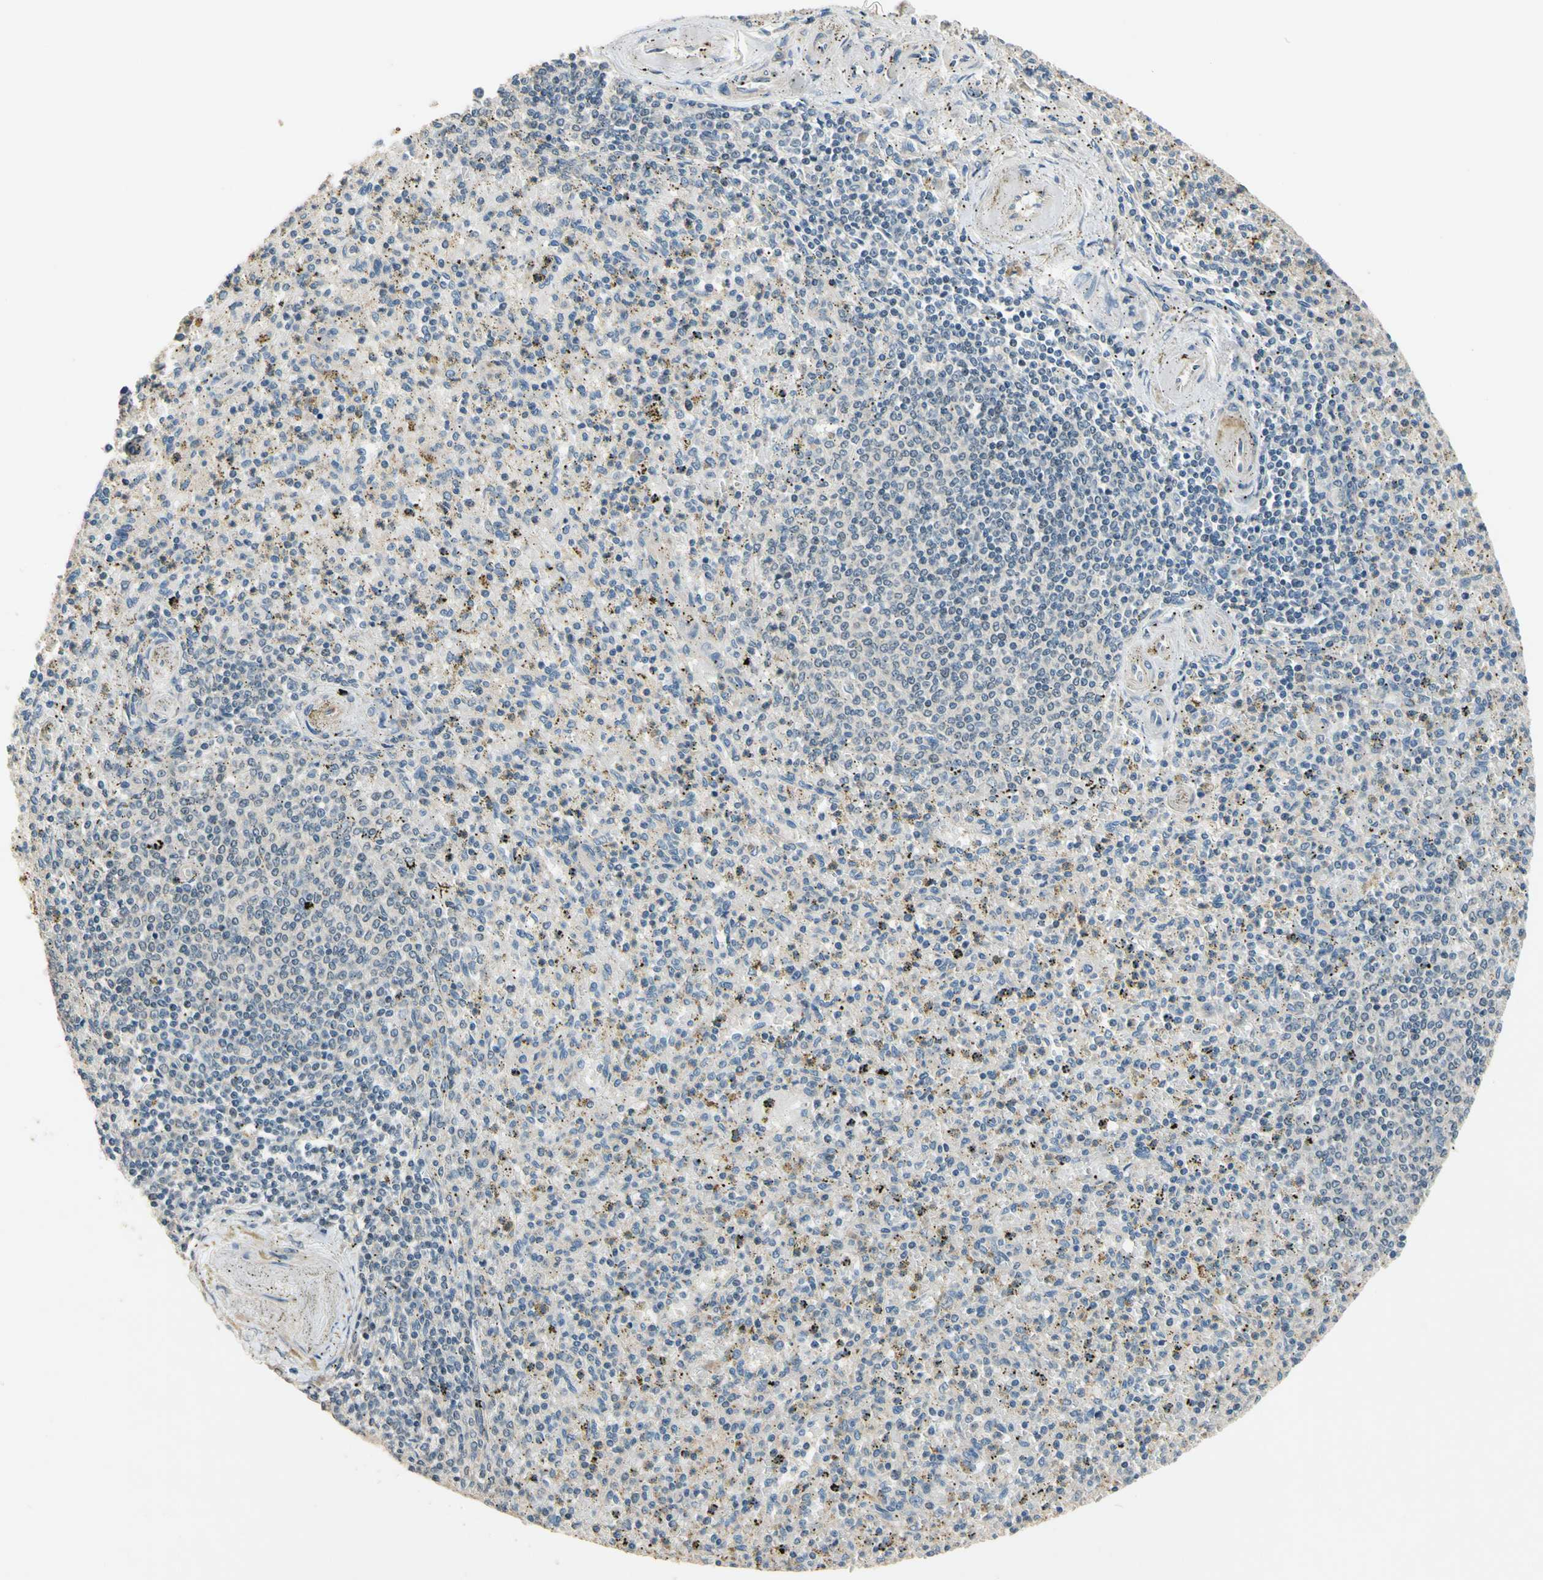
{"staining": {"intensity": "negative", "quantity": "none", "location": "none"}, "tissue": "spleen", "cell_type": "Cells in red pulp", "image_type": "normal", "snomed": [{"axis": "morphology", "description": "Normal tissue, NOS"}, {"axis": "topography", "description": "Spleen"}], "caption": "Cells in red pulp are negative for protein expression in normal human spleen.", "gene": "ALKBH3", "patient": {"sex": "male", "age": 72}}